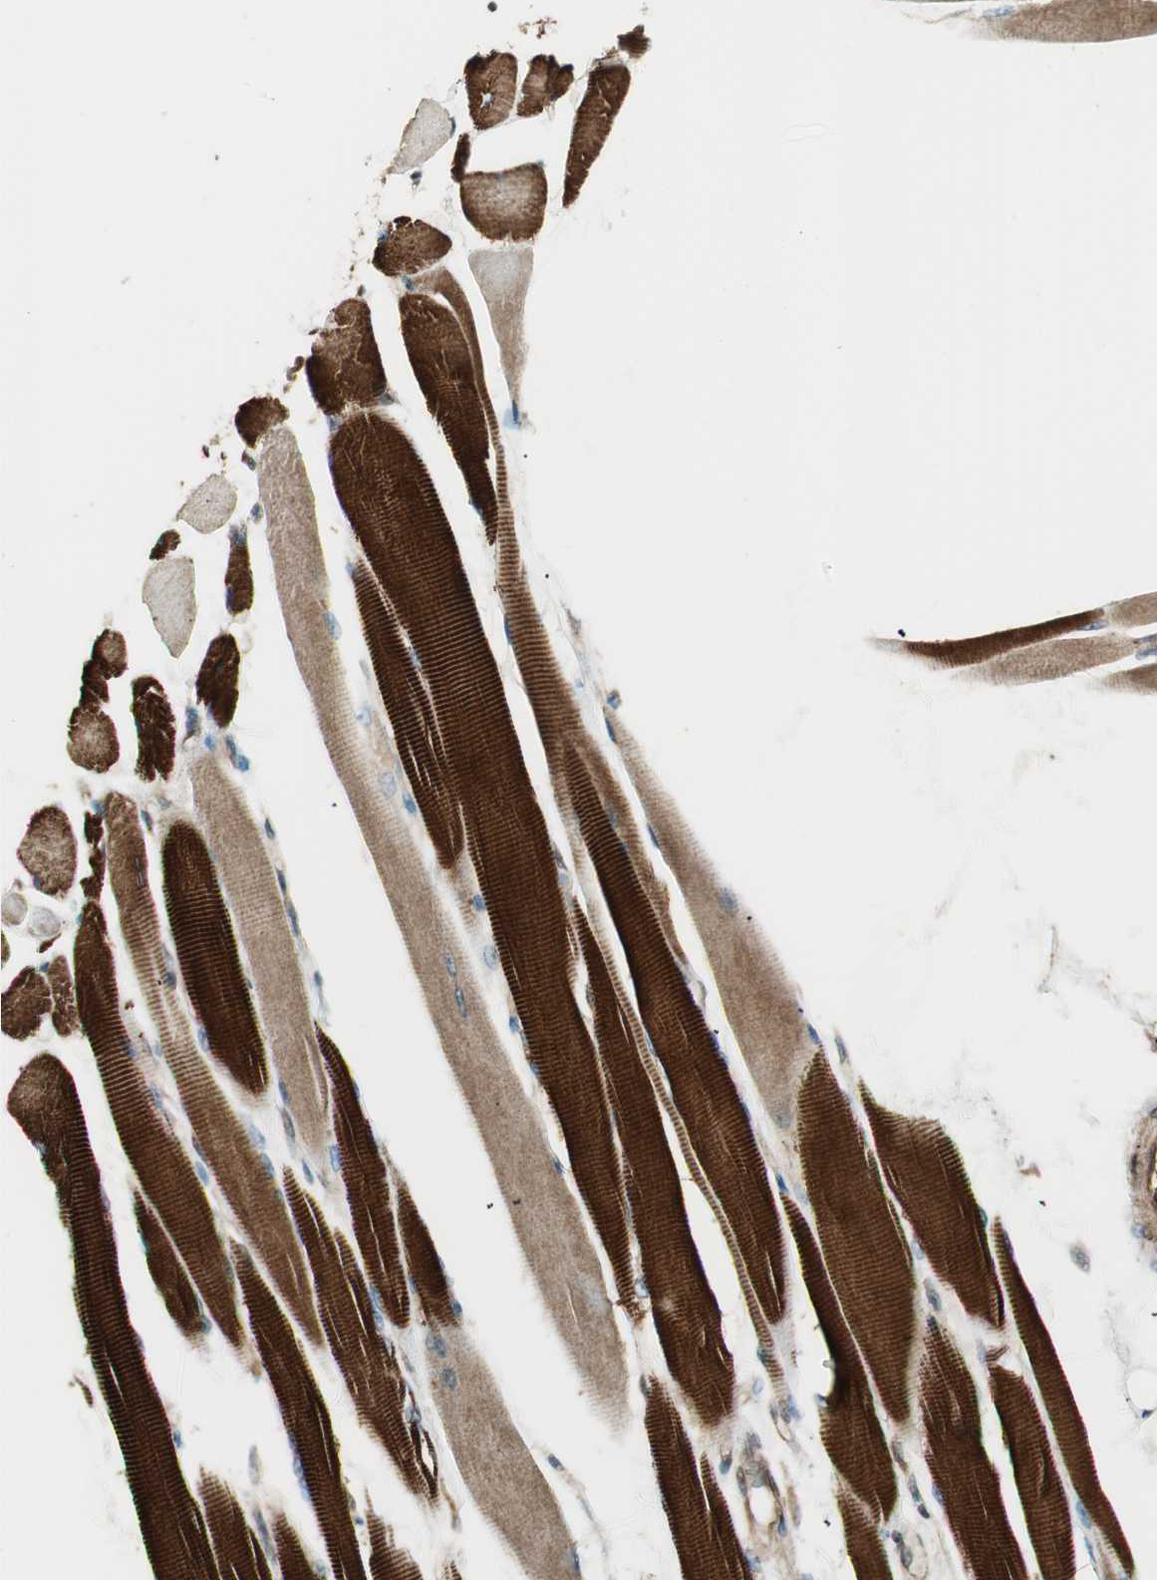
{"staining": {"intensity": "strong", "quantity": "25%-75%", "location": "cytoplasmic/membranous"}, "tissue": "skeletal muscle", "cell_type": "Myocytes", "image_type": "normal", "snomed": [{"axis": "morphology", "description": "Normal tissue, NOS"}, {"axis": "topography", "description": "Skeletal muscle"}, {"axis": "topography", "description": "Peripheral nerve tissue"}], "caption": "The micrograph shows a brown stain indicating the presence of a protein in the cytoplasmic/membranous of myocytes in skeletal muscle. Ihc stains the protein of interest in brown and the nuclei are stained blue.", "gene": "CNOT4", "patient": {"sex": "female", "age": 84}}